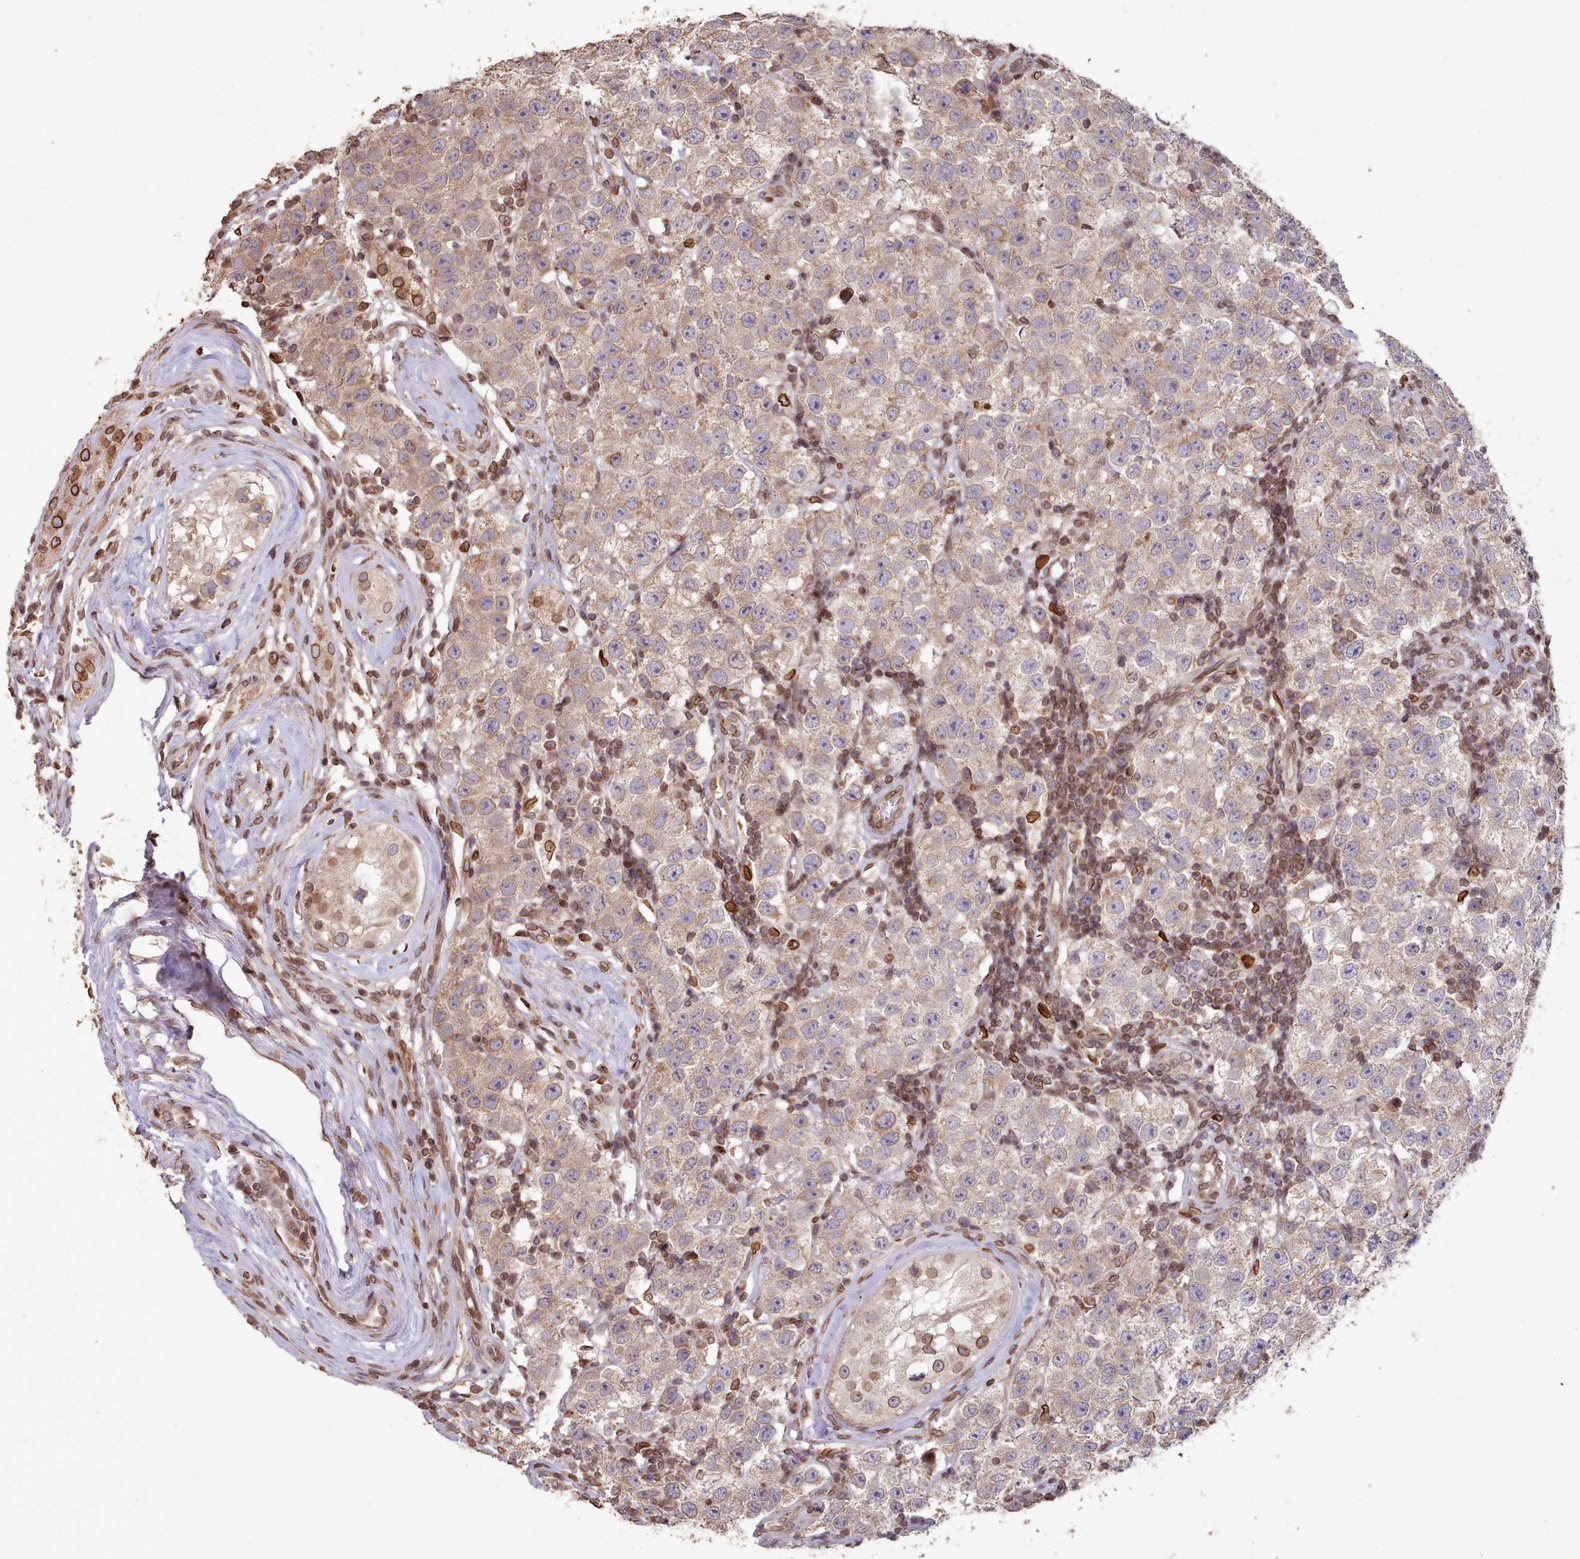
{"staining": {"intensity": "moderate", "quantity": ">75%", "location": "cytoplasmic/membranous"}, "tissue": "testis cancer", "cell_type": "Tumor cells", "image_type": "cancer", "snomed": [{"axis": "morphology", "description": "Seminoma, NOS"}, {"axis": "topography", "description": "Testis"}], "caption": "A high-resolution histopathology image shows immunohistochemistry (IHC) staining of testis cancer, which reveals moderate cytoplasmic/membranous staining in about >75% of tumor cells. (DAB (3,3'-diaminobenzidine) IHC, brown staining for protein, blue staining for nuclei).", "gene": "TOR1AIP1", "patient": {"sex": "male", "age": 34}}